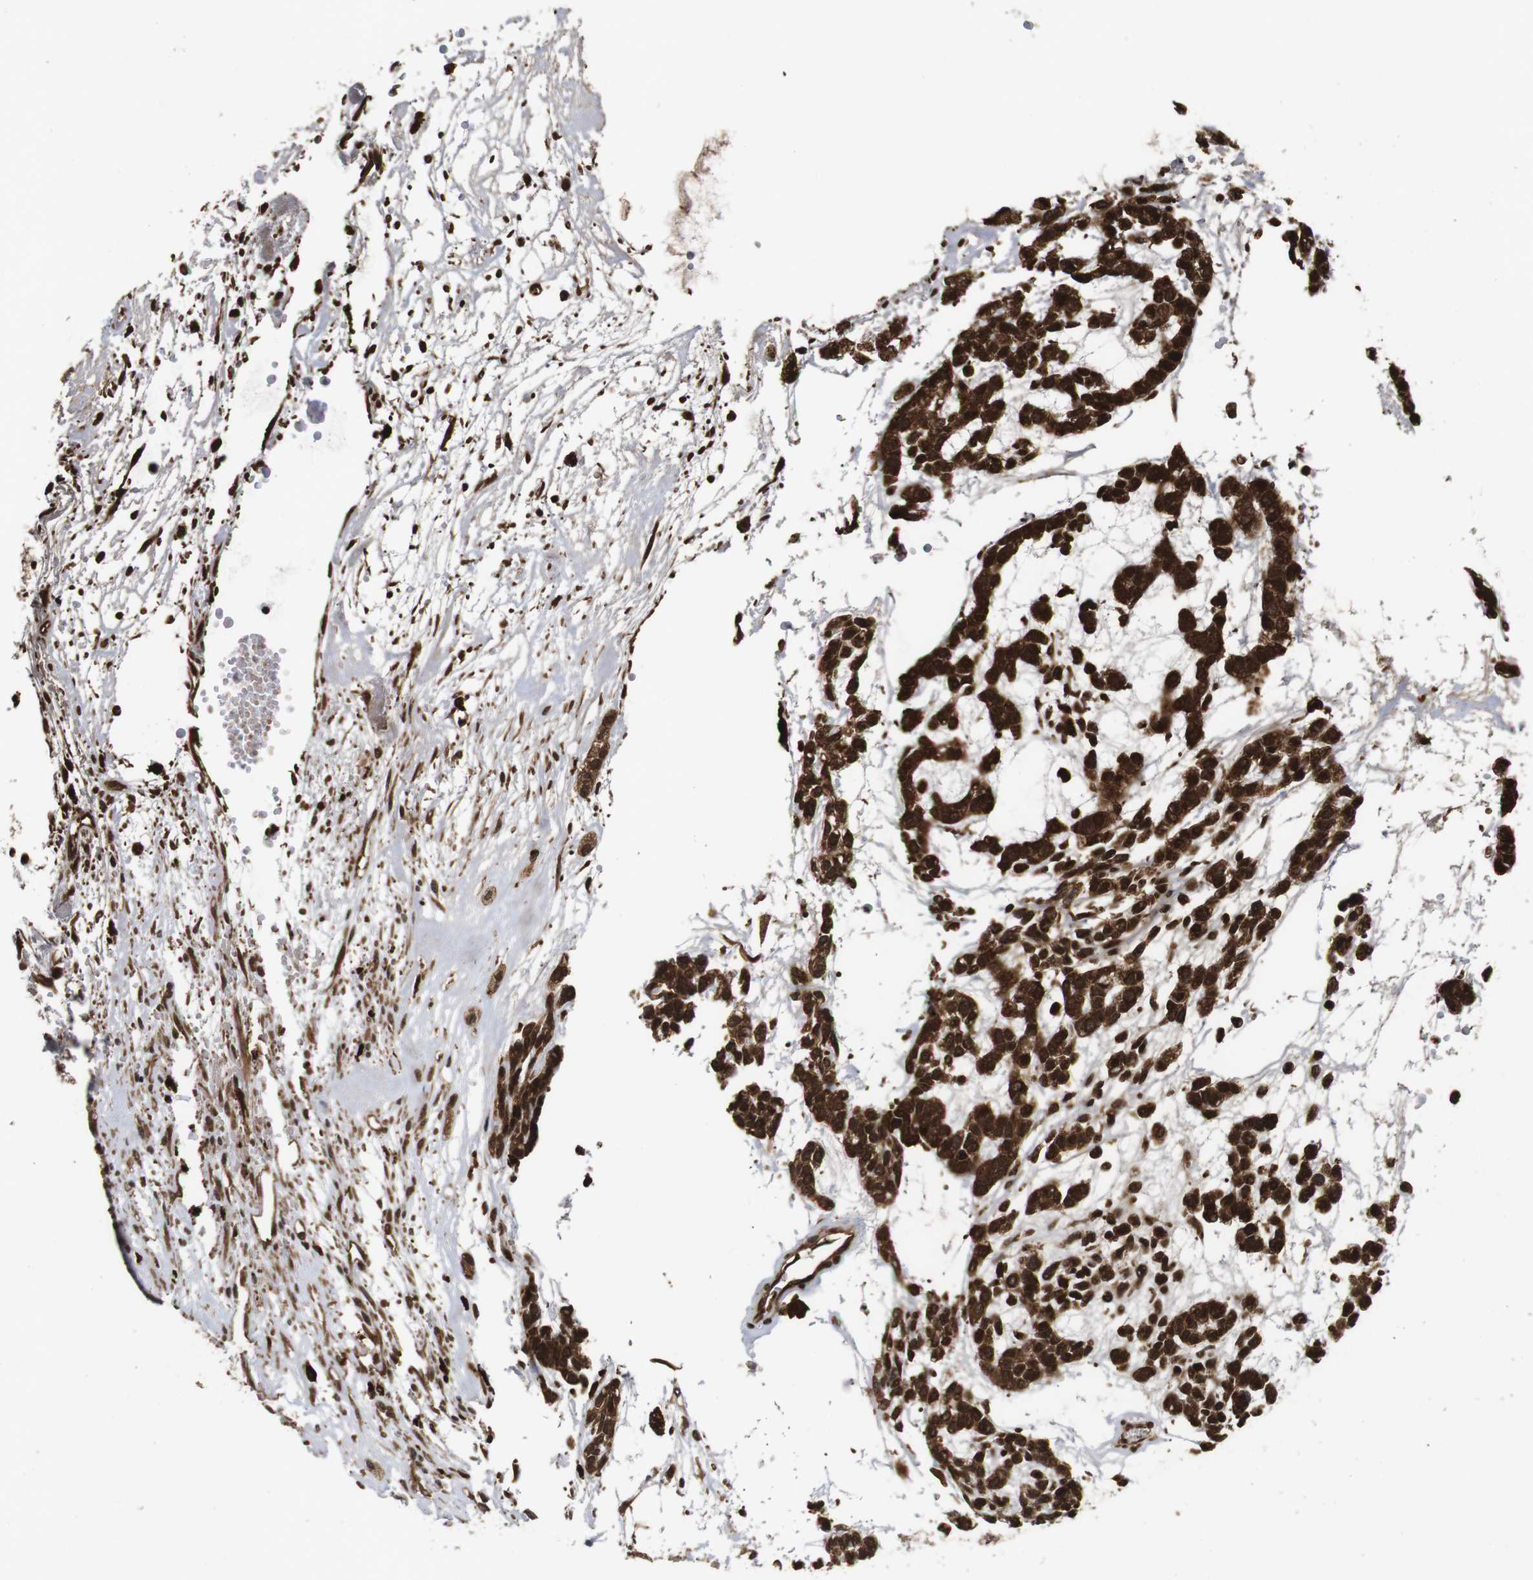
{"staining": {"intensity": "strong", "quantity": ">75%", "location": "cytoplasmic/membranous"}, "tissue": "head and neck cancer", "cell_type": "Tumor cells", "image_type": "cancer", "snomed": [{"axis": "morphology", "description": "Adenocarcinoma, NOS"}, {"axis": "morphology", "description": "Adenoma, NOS"}, {"axis": "topography", "description": "Head-Neck"}], "caption": "Strong cytoplasmic/membranous staining for a protein is present in approximately >75% of tumor cells of head and neck cancer (adenocarcinoma) using immunohistochemistry (IHC).", "gene": "PTPN14", "patient": {"sex": "female", "age": 55}}